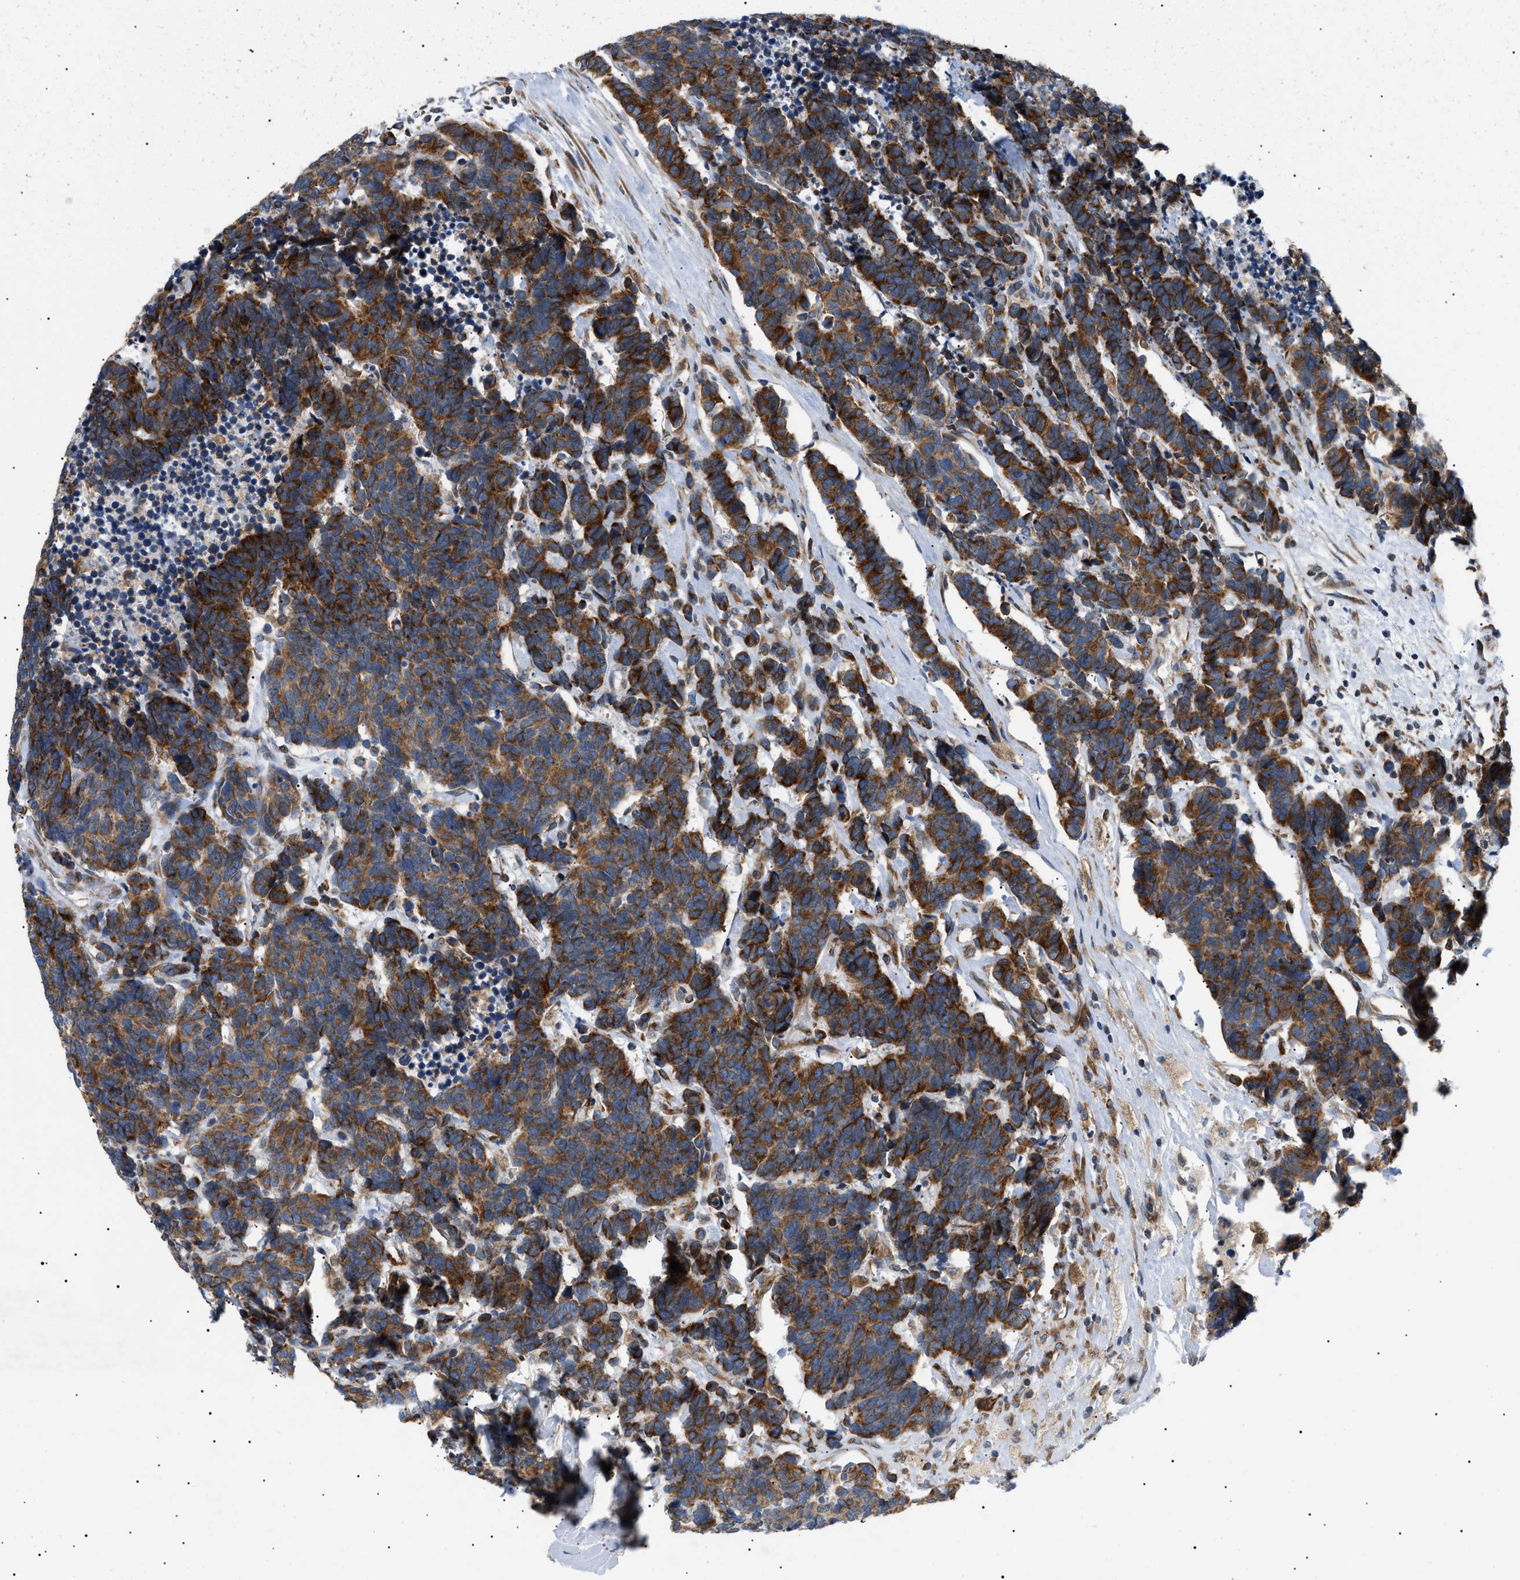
{"staining": {"intensity": "strong", "quantity": ">75%", "location": "cytoplasmic/membranous"}, "tissue": "carcinoid", "cell_type": "Tumor cells", "image_type": "cancer", "snomed": [{"axis": "morphology", "description": "Carcinoma, NOS"}, {"axis": "morphology", "description": "Carcinoid, malignant, NOS"}, {"axis": "topography", "description": "Urinary bladder"}], "caption": "Carcinoid stained for a protein (brown) displays strong cytoplasmic/membranous positive expression in about >75% of tumor cells.", "gene": "DERL1", "patient": {"sex": "male", "age": 57}}